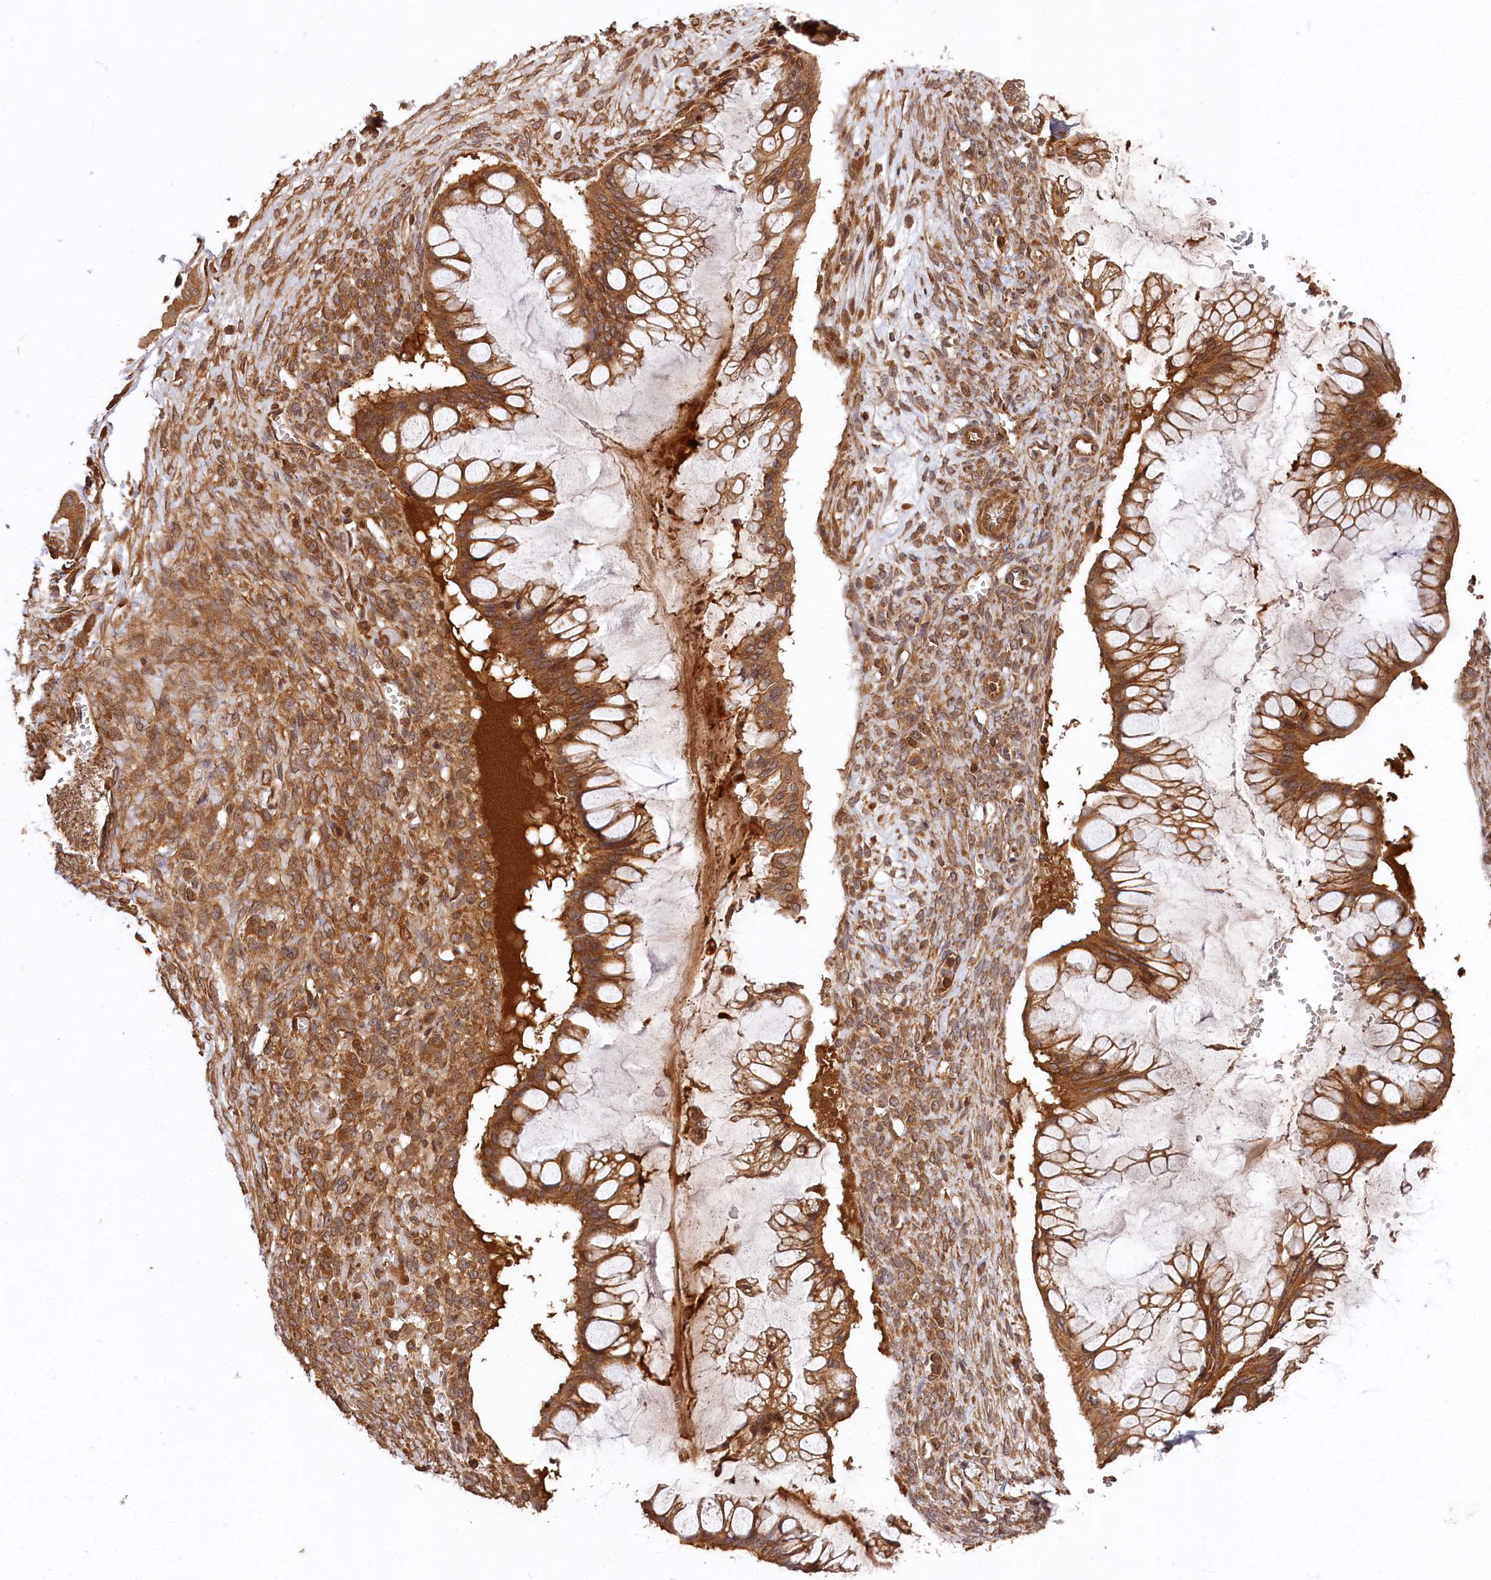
{"staining": {"intensity": "moderate", "quantity": ">75%", "location": "cytoplasmic/membranous"}, "tissue": "ovarian cancer", "cell_type": "Tumor cells", "image_type": "cancer", "snomed": [{"axis": "morphology", "description": "Cystadenocarcinoma, mucinous, NOS"}, {"axis": "topography", "description": "Ovary"}], "caption": "The photomicrograph displays staining of mucinous cystadenocarcinoma (ovarian), revealing moderate cytoplasmic/membranous protein staining (brown color) within tumor cells.", "gene": "MCF2L2", "patient": {"sex": "female", "age": 73}}